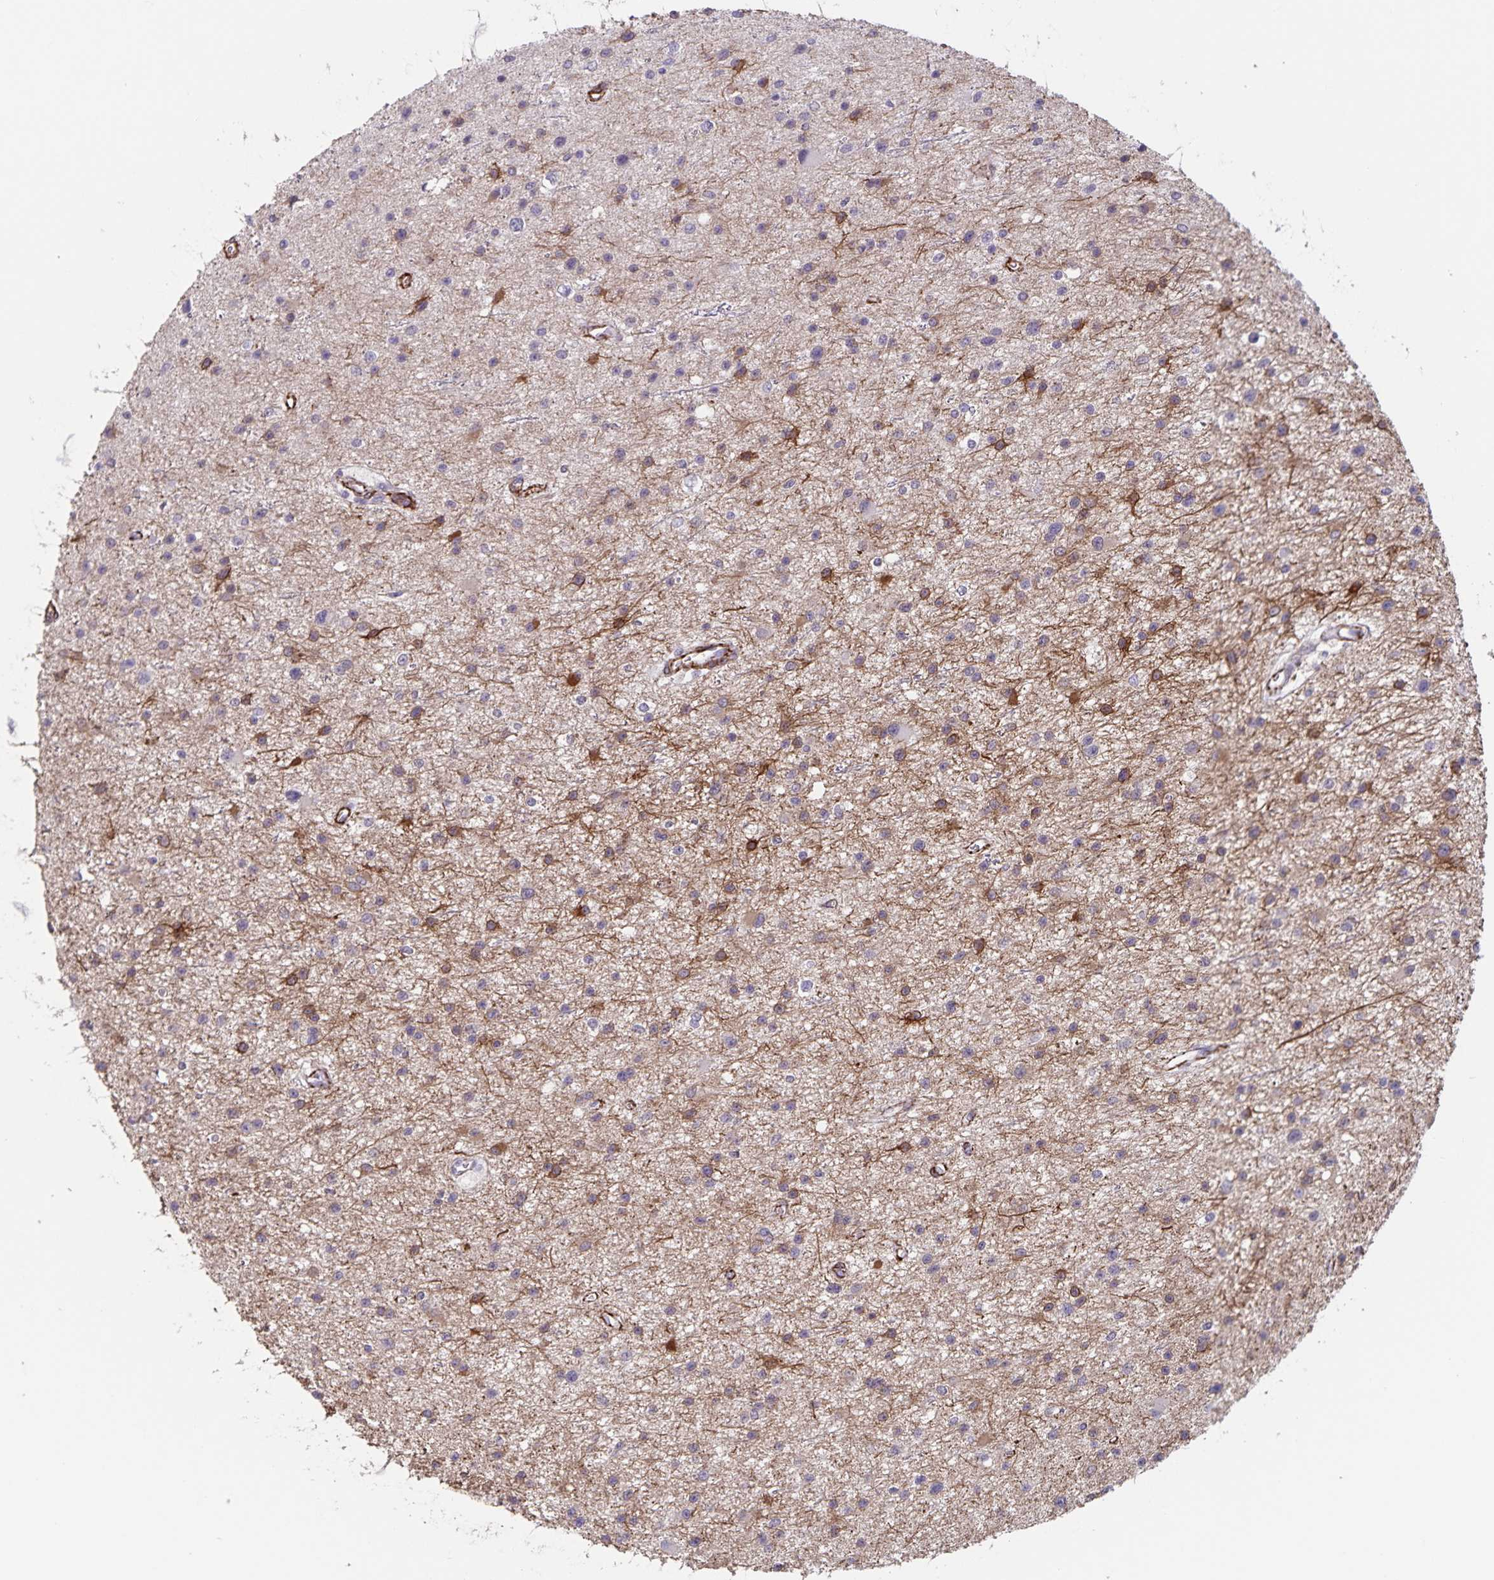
{"staining": {"intensity": "moderate", "quantity": "25%-75%", "location": "cytoplasmic/membranous"}, "tissue": "glioma", "cell_type": "Tumor cells", "image_type": "cancer", "snomed": [{"axis": "morphology", "description": "Glioma, malignant, Low grade"}, {"axis": "topography", "description": "Brain"}], "caption": "Brown immunohistochemical staining in malignant glioma (low-grade) reveals moderate cytoplasmic/membranous staining in approximately 25%-75% of tumor cells.", "gene": "SYNM", "patient": {"sex": "male", "age": 43}}